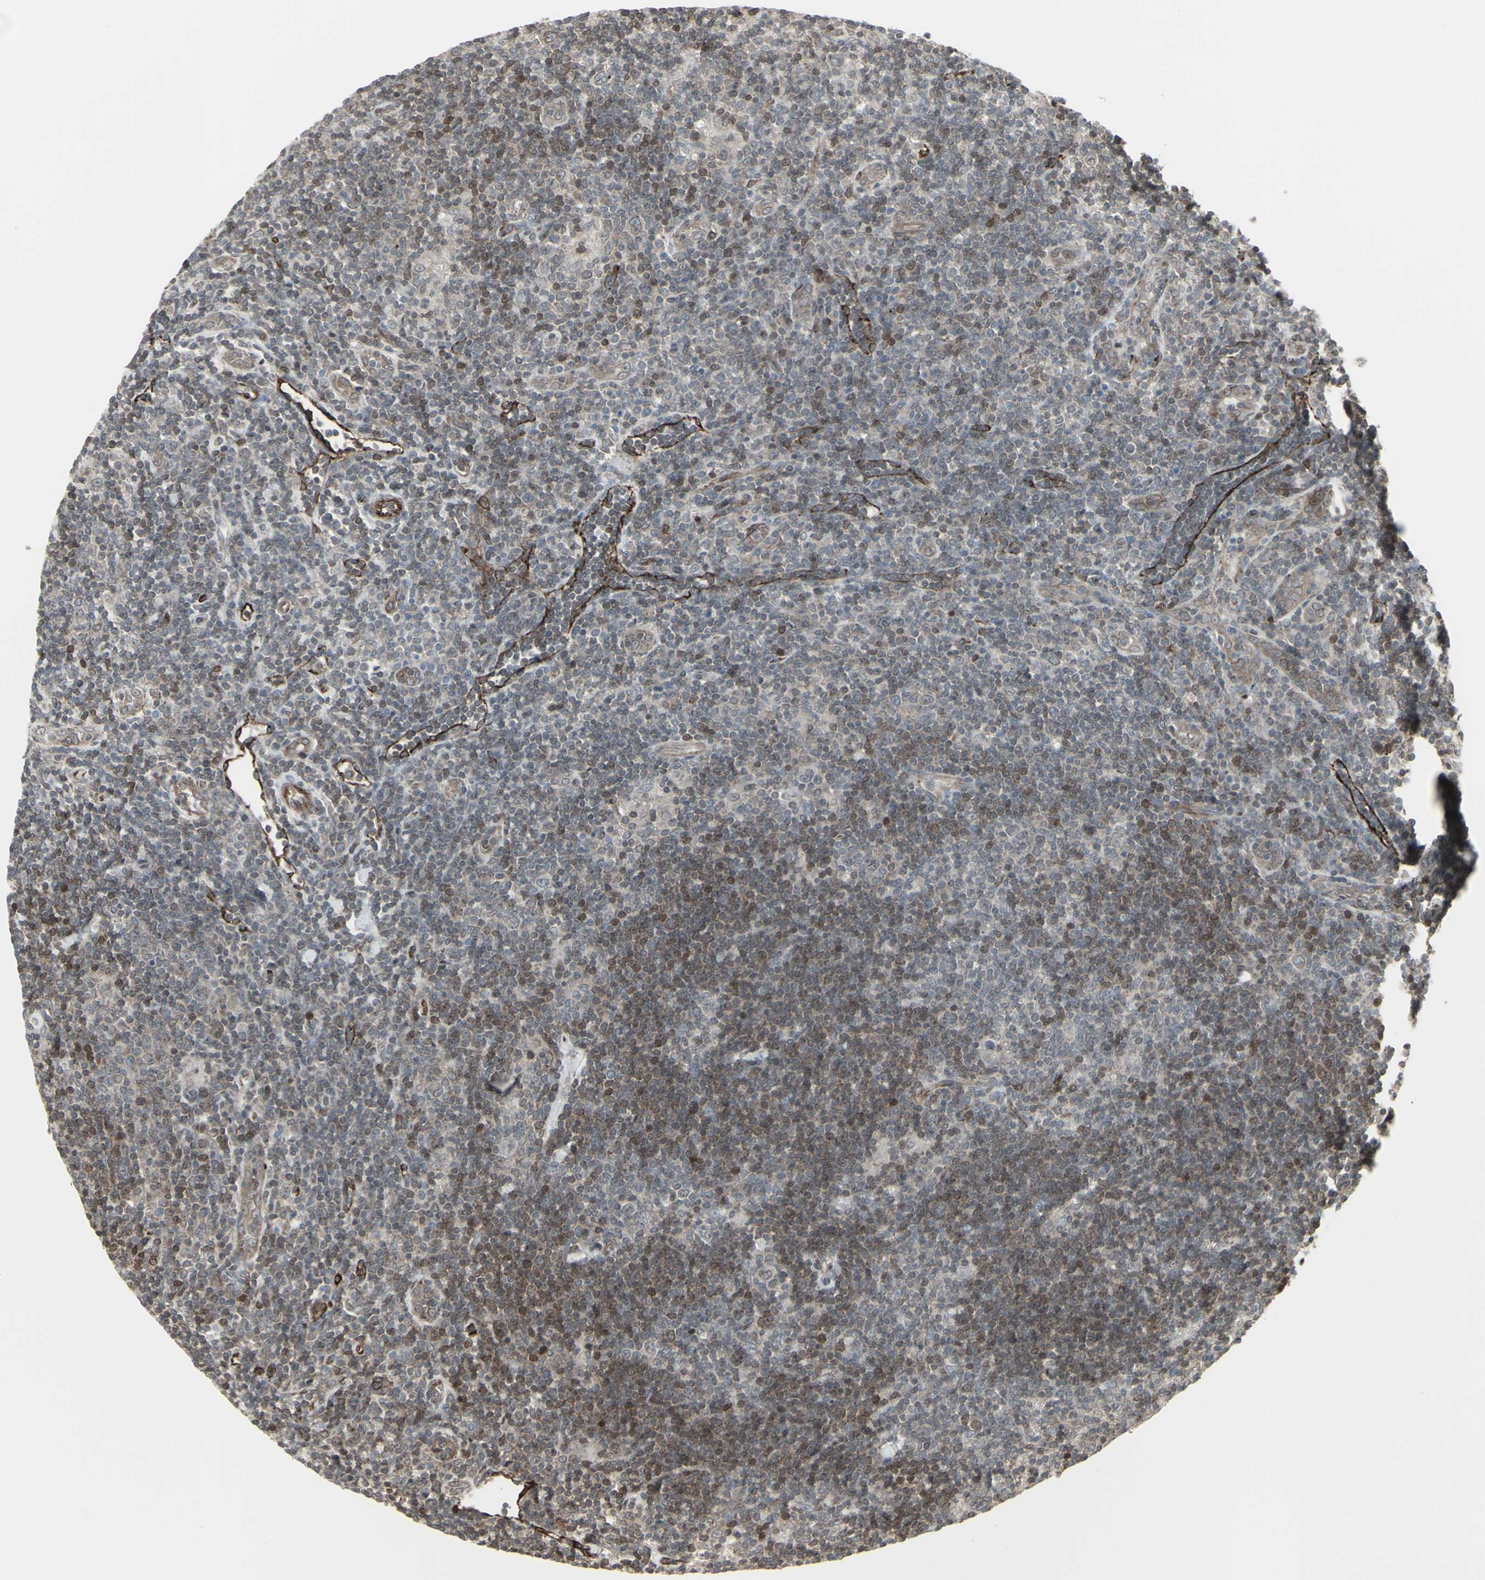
{"staining": {"intensity": "weak", "quantity": ">75%", "location": "cytoplasmic/membranous"}, "tissue": "lymphoma", "cell_type": "Tumor cells", "image_type": "cancer", "snomed": [{"axis": "morphology", "description": "Hodgkin's disease, NOS"}, {"axis": "topography", "description": "Lymph node"}], "caption": "This histopathology image shows lymphoma stained with IHC to label a protein in brown. The cytoplasmic/membranous of tumor cells show weak positivity for the protein. Nuclei are counter-stained blue.", "gene": "DTX3L", "patient": {"sex": "female", "age": 57}}